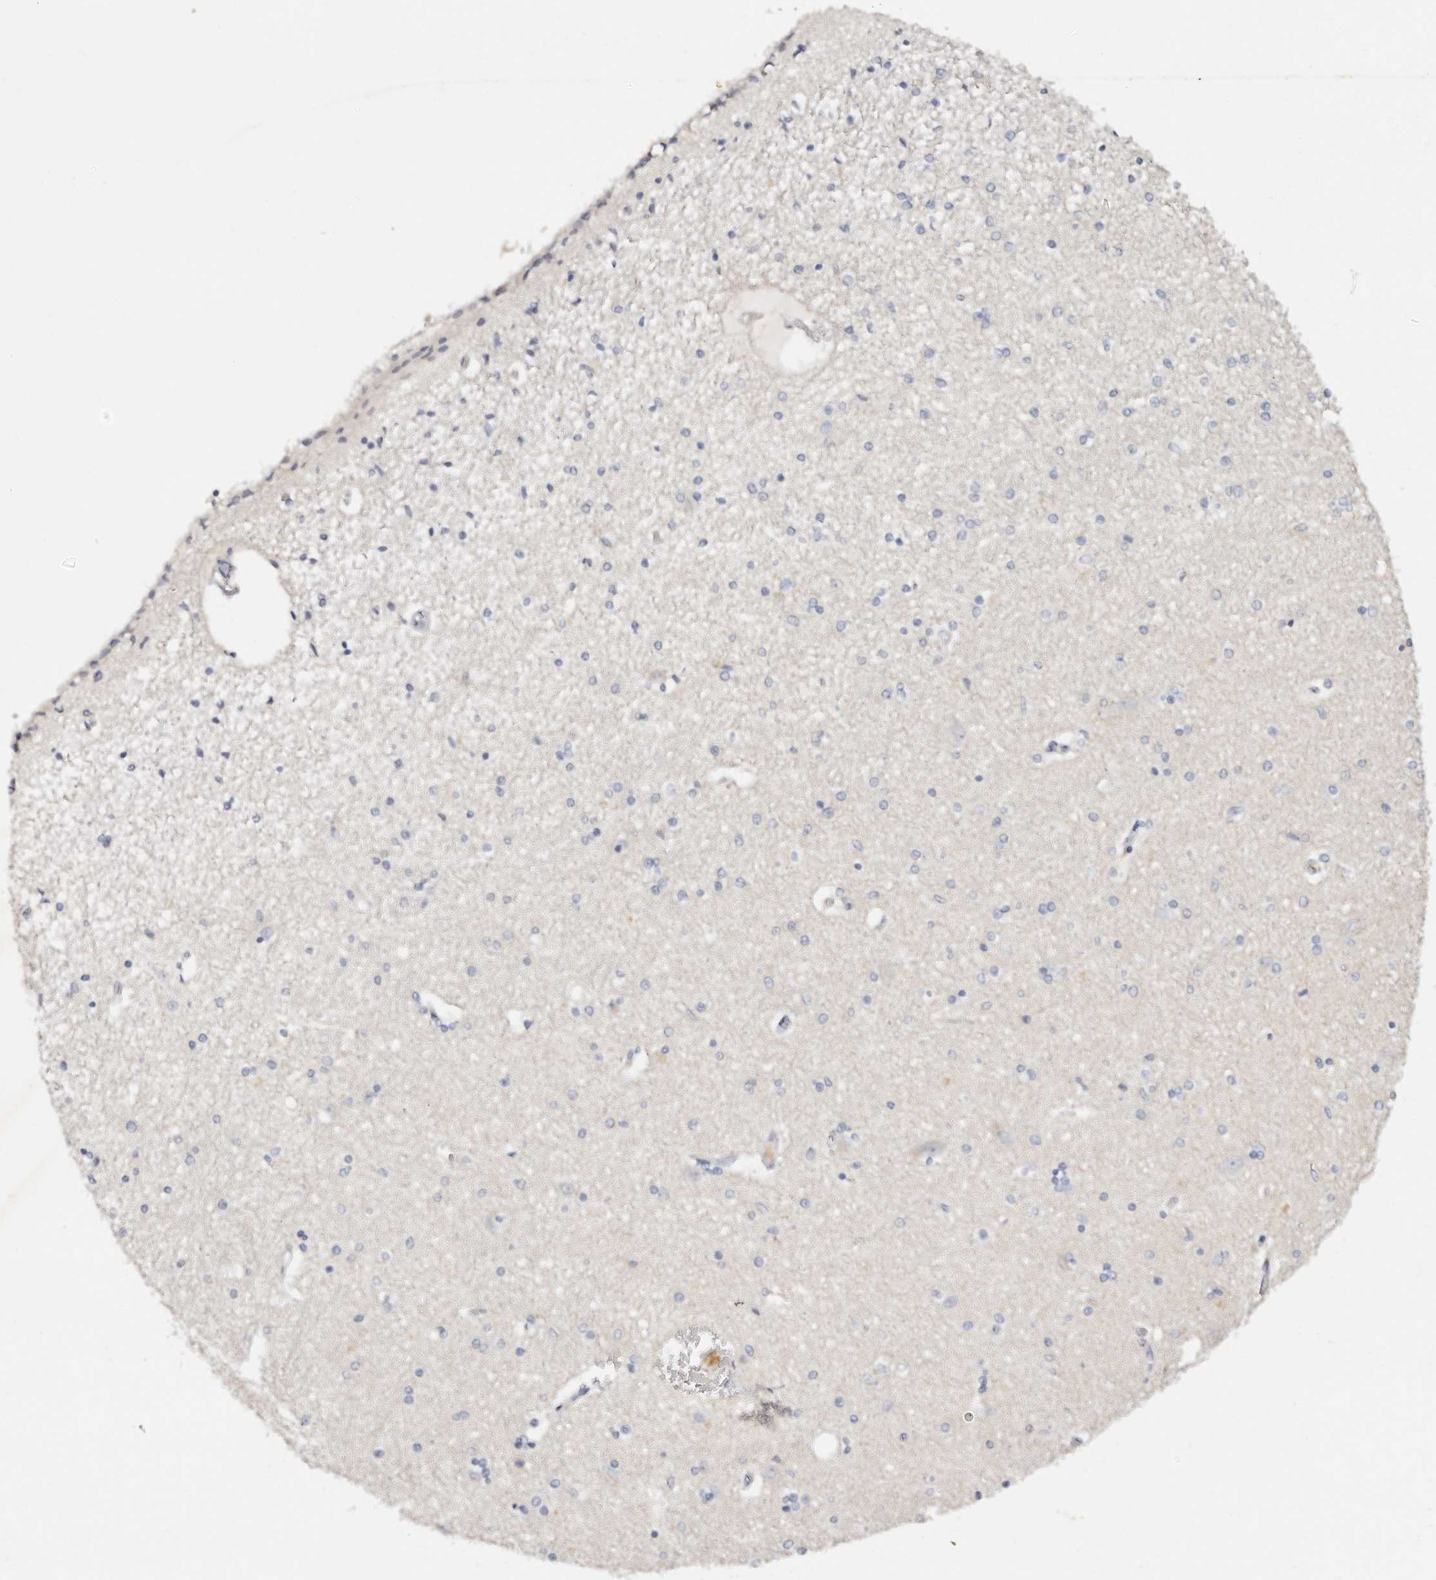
{"staining": {"intensity": "negative", "quantity": "none", "location": "none"}, "tissue": "hippocampus", "cell_type": "Glial cells", "image_type": "normal", "snomed": [{"axis": "morphology", "description": "Normal tissue, NOS"}, {"axis": "topography", "description": "Hippocampus"}], "caption": "This is an immunohistochemistry (IHC) photomicrograph of unremarkable hippocampus. There is no expression in glial cells.", "gene": "DNASE1", "patient": {"sex": "female", "age": 54}}